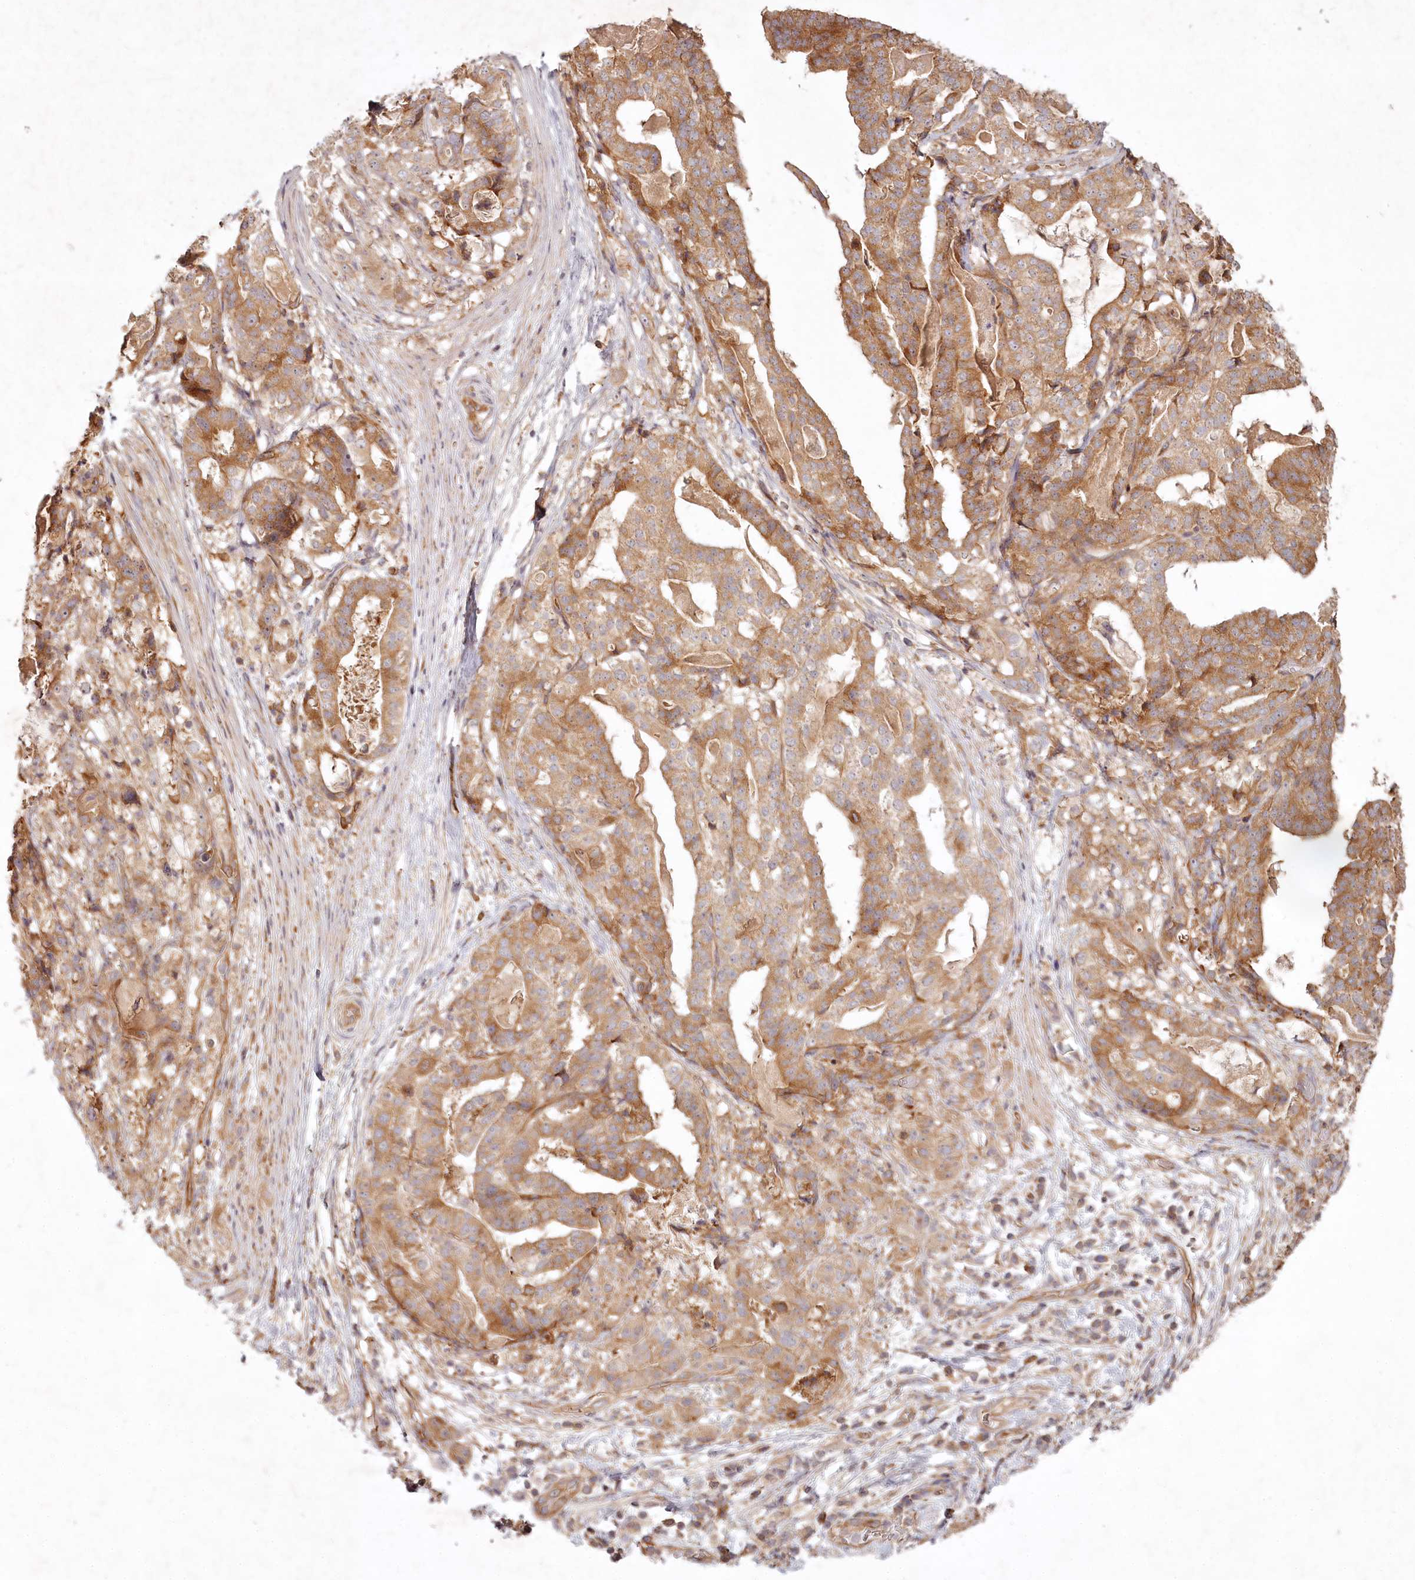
{"staining": {"intensity": "moderate", "quantity": ">75%", "location": "cytoplasmic/membranous"}, "tissue": "stomach cancer", "cell_type": "Tumor cells", "image_type": "cancer", "snomed": [{"axis": "morphology", "description": "Adenocarcinoma, NOS"}, {"axis": "topography", "description": "Stomach"}], "caption": "This photomicrograph displays immunohistochemistry staining of stomach cancer (adenocarcinoma), with medium moderate cytoplasmic/membranous expression in about >75% of tumor cells.", "gene": "TMIE", "patient": {"sex": "male", "age": 48}}